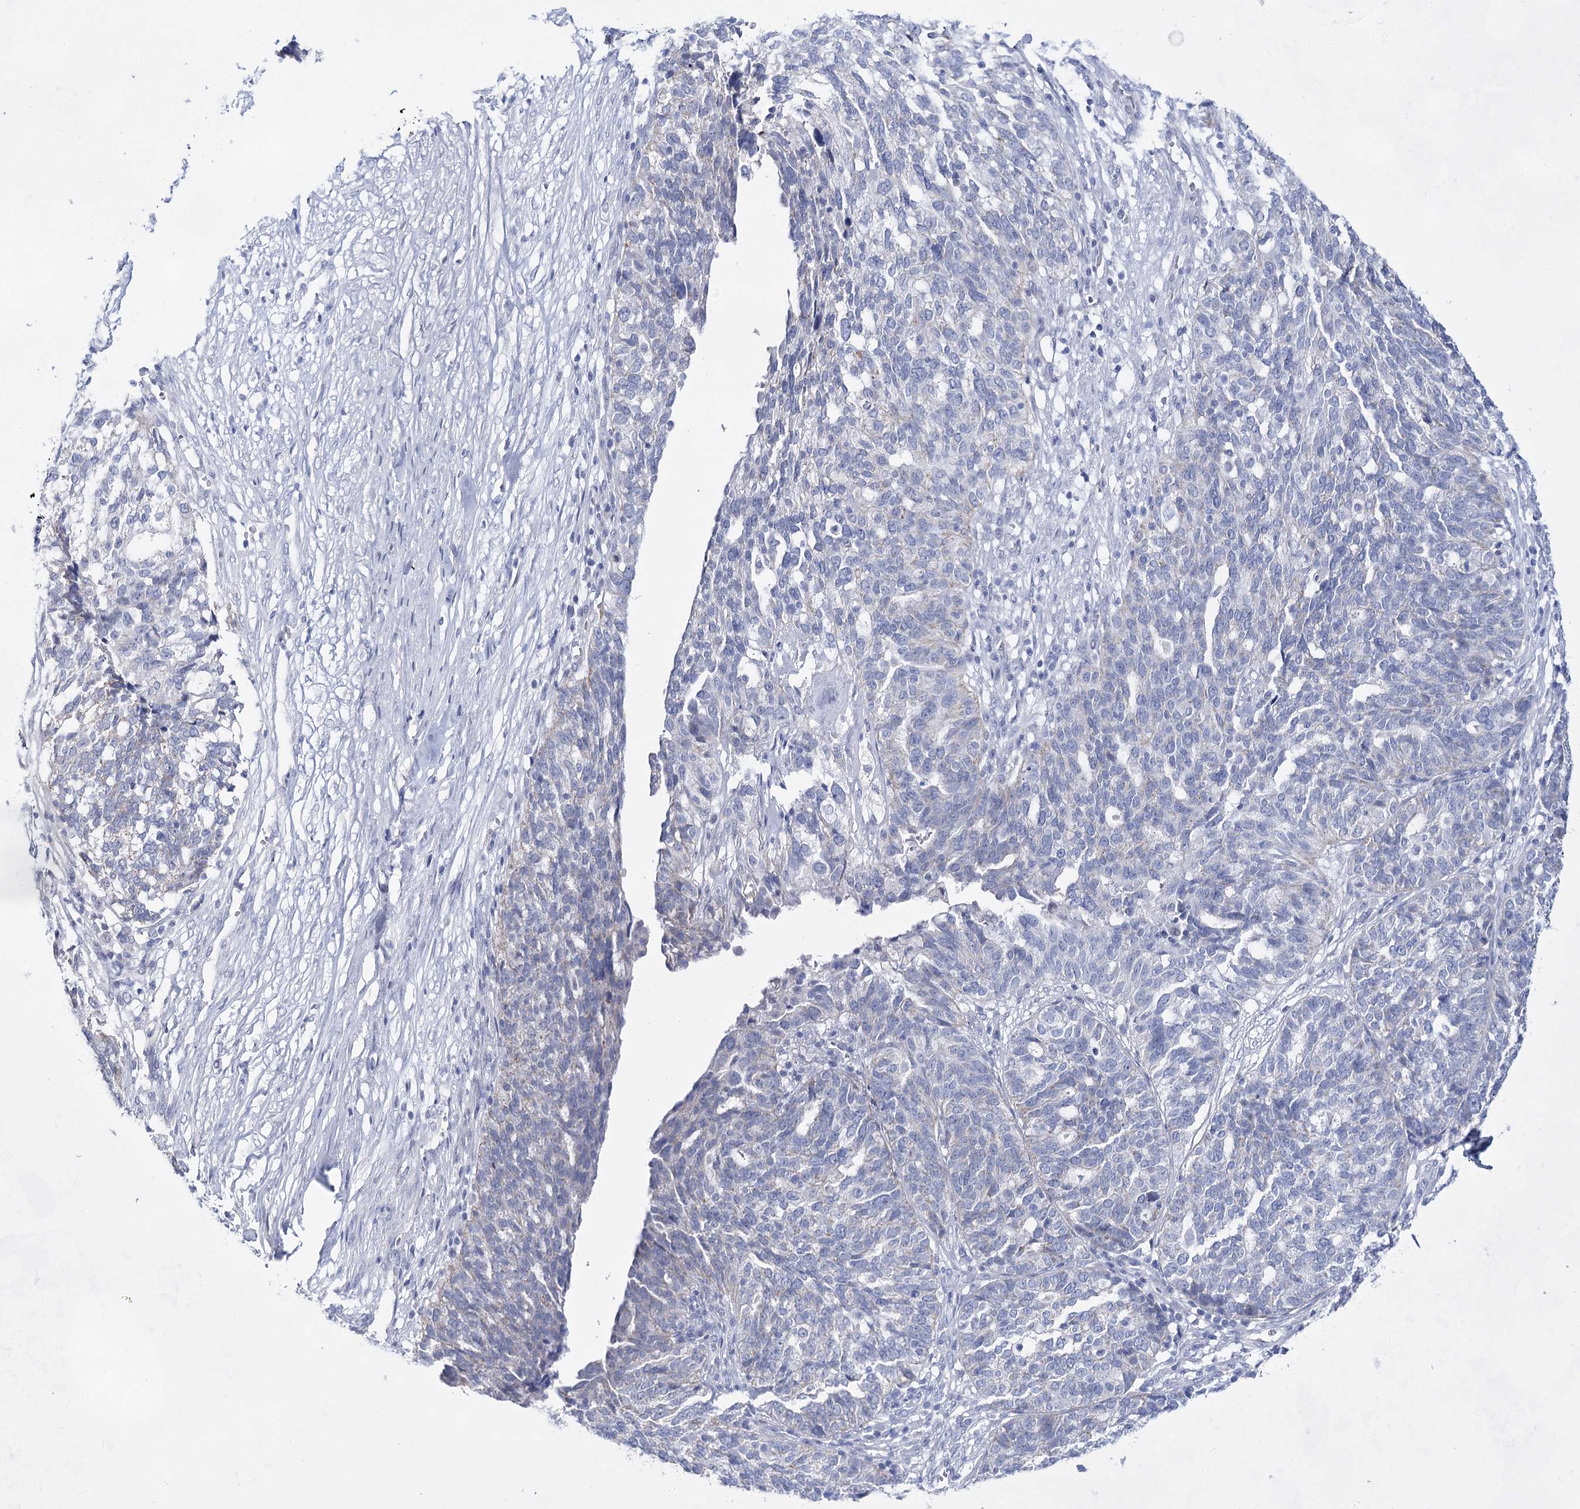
{"staining": {"intensity": "negative", "quantity": "none", "location": "none"}, "tissue": "ovarian cancer", "cell_type": "Tumor cells", "image_type": "cancer", "snomed": [{"axis": "morphology", "description": "Cystadenocarcinoma, serous, NOS"}, {"axis": "topography", "description": "Ovary"}], "caption": "IHC of ovarian cancer (serous cystadenocarcinoma) exhibits no staining in tumor cells.", "gene": "BPHL", "patient": {"sex": "female", "age": 59}}